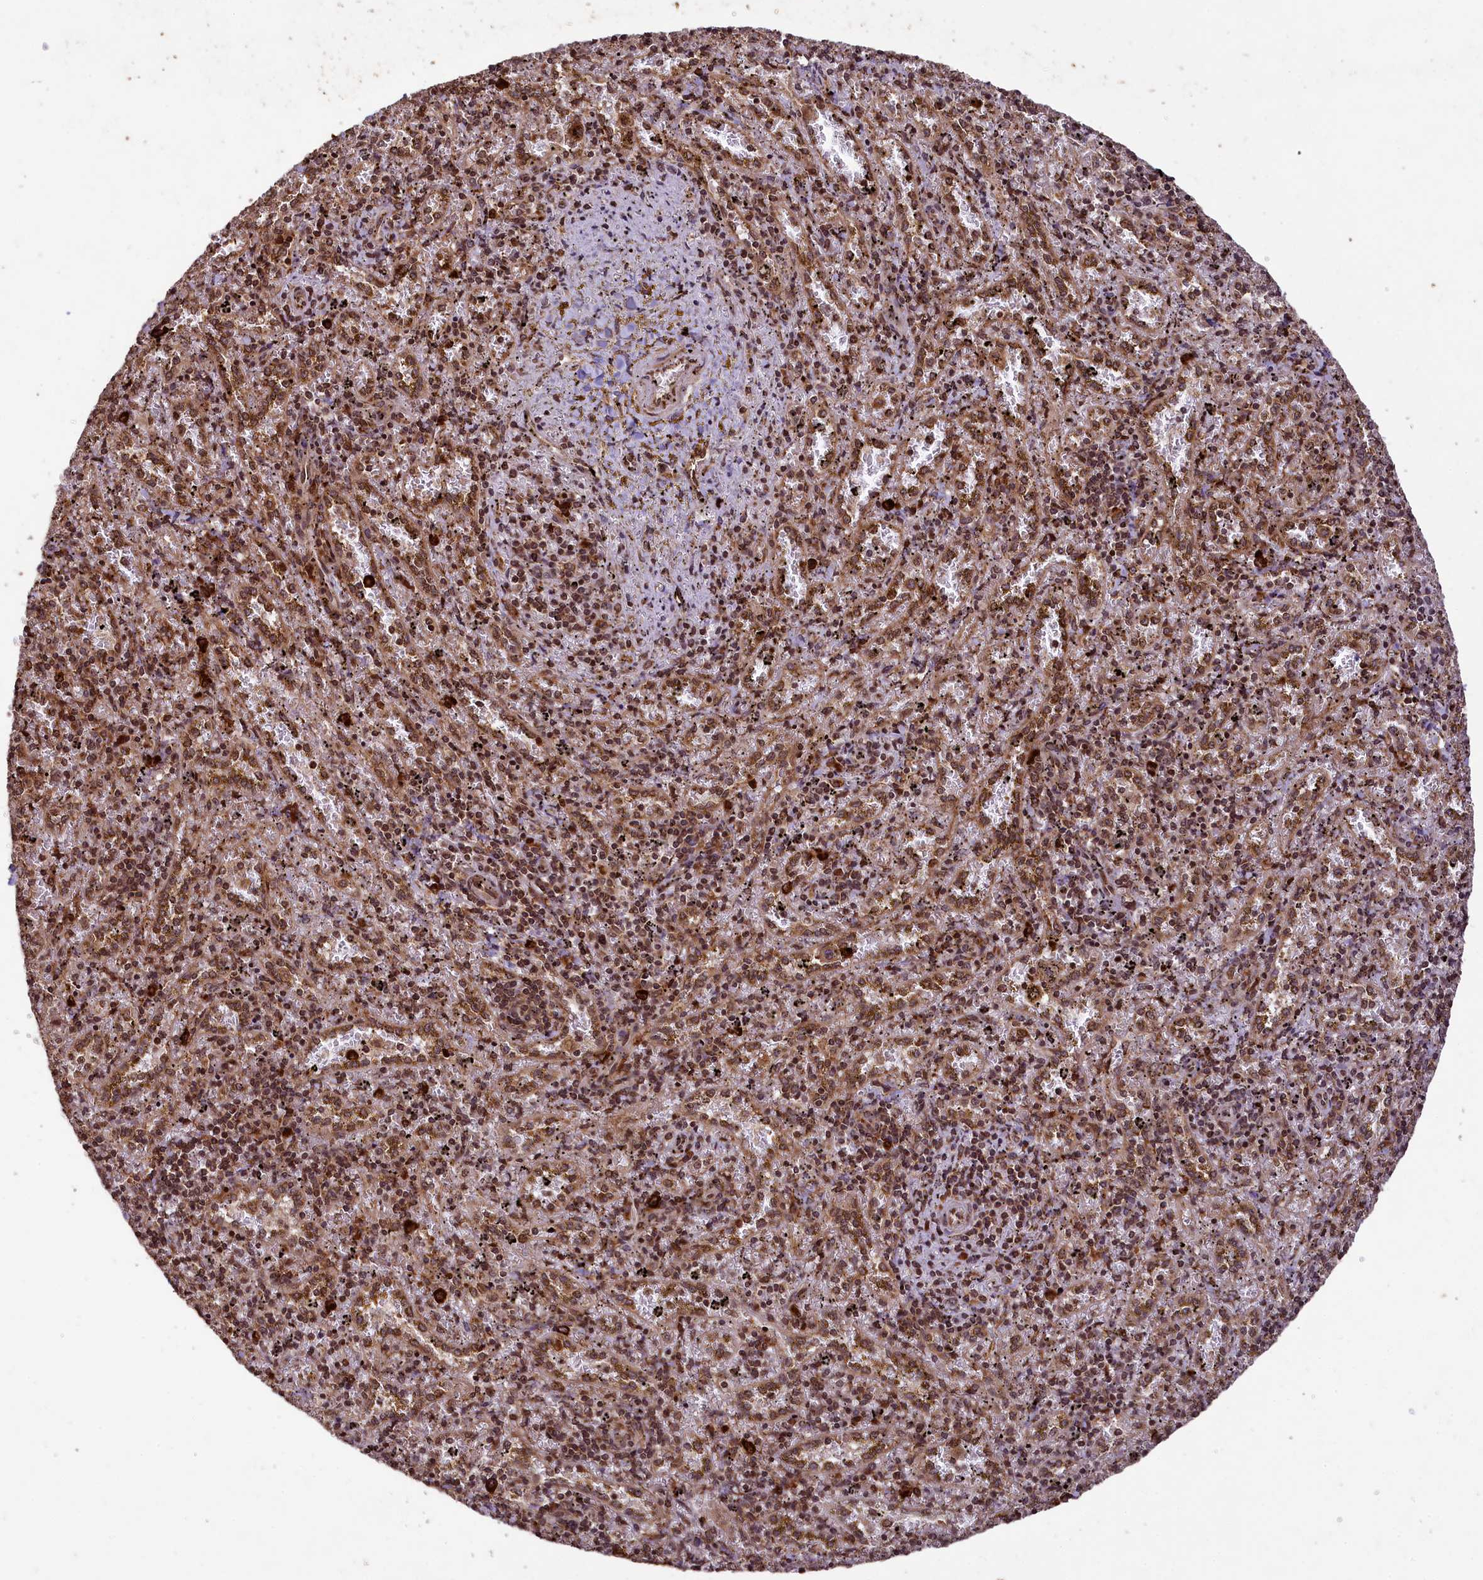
{"staining": {"intensity": "weak", "quantity": "25%-75%", "location": "cytoplasmic/membranous"}, "tissue": "spleen", "cell_type": "Cells in red pulp", "image_type": "normal", "snomed": [{"axis": "morphology", "description": "Normal tissue, NOS"}, {"axis": "topography", "description": "Spleen"}], "caption": "Immunohistochemical staining of normal human spleen reveals low levels of weak cytoplasmic/membranous positivity in about 25%-75% of cells in red pulp.", "gene": "LARP4", "patient": {"sex": "male", "age": 11}}